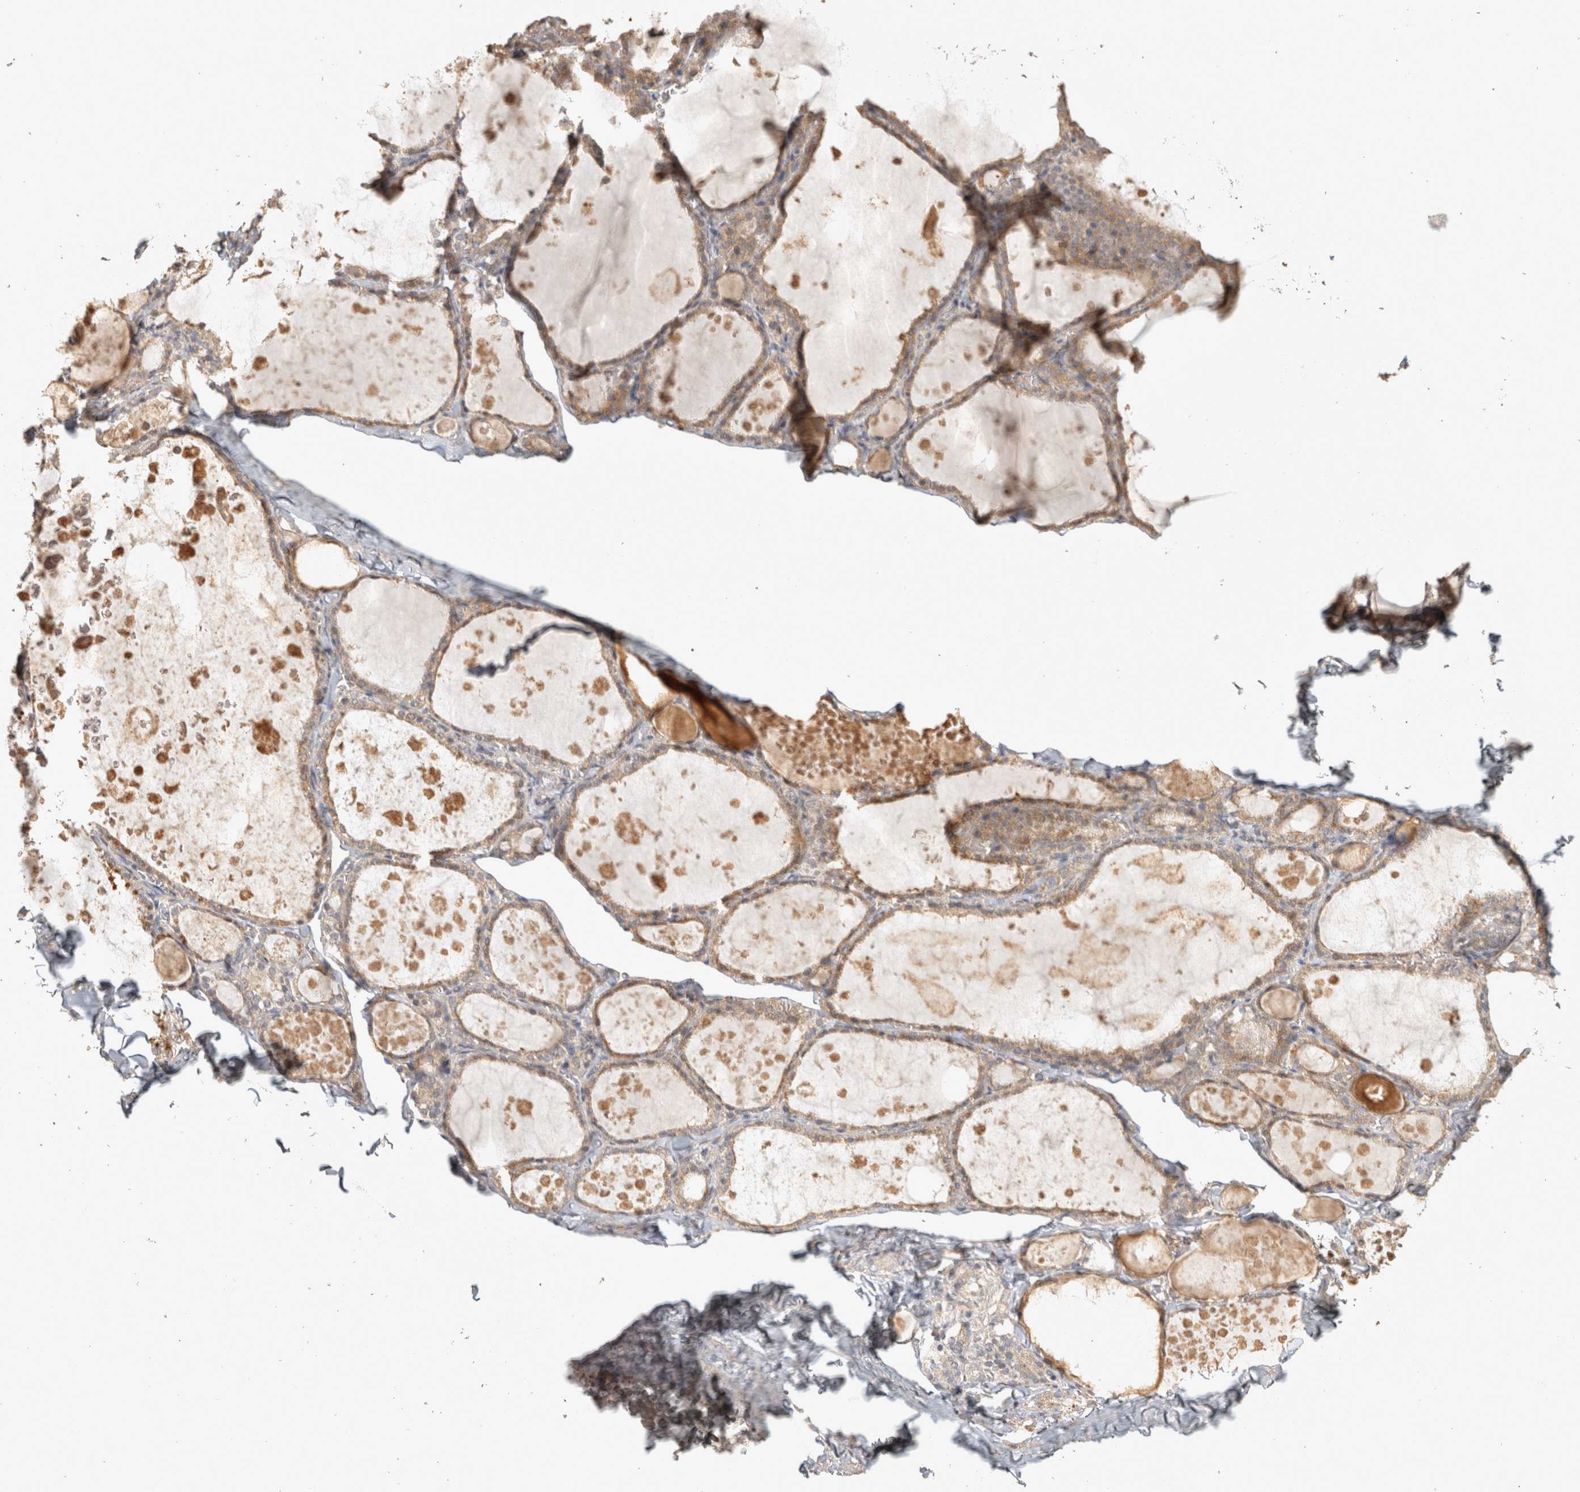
{"staining": {"intensity": "weak", "quantity": ">75%", "location": "cytoplasmic/membranous"}, "tissue": "thyroid gland", "cell_type": "Glandular cells", "image_type": "normal", "snomed": [{"axis": "morphology", "description": "Normal tissue, NOS"}, {"axis": "topography", "description": "Thyroid gland"}], "caption": "Glandular cells exhibit low levels of weak cytoplasmic/membranous positivity in about >75% of cells in benign human thyroid gland. Ihc stains the protein in brown and the nuclei are stained blue.", "gene": "OSTN", "patient": {"sex": "male", "age": 56}}